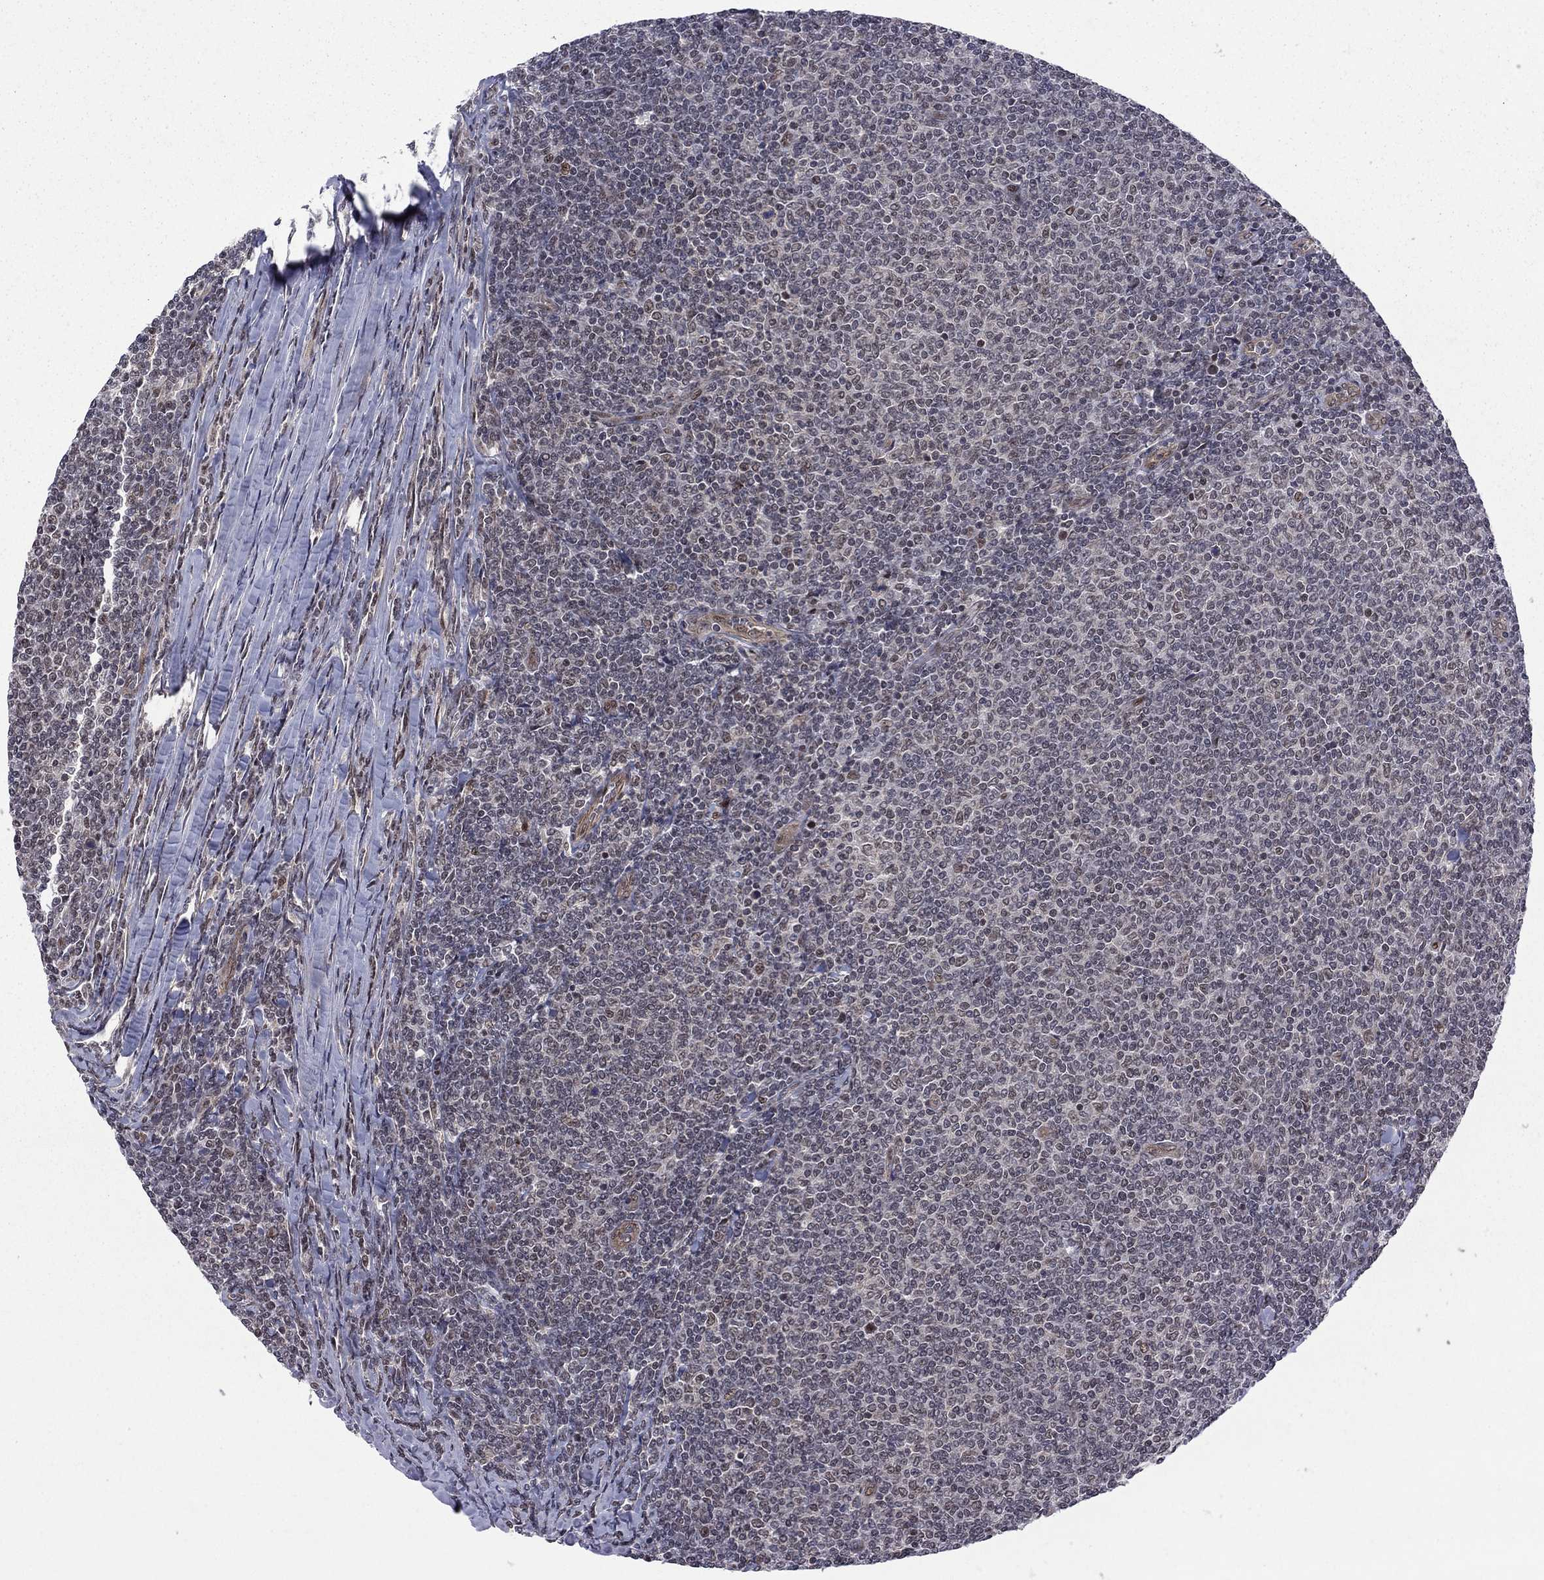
{"staining": {"intensity": "negative", "quantity": "none", "location": "none"}, "tissue": "lymphoma", "cell_type": "Tumor cells", "image_type": "cancer", "snomed": [{"axis": "morphology", "description": "Malignant lymphoma, non-Hodgkin's type, Low grade"}, {"axis": "topography", "description": "Lymph node"}], "caption": "This is an IHC histopathology image of human malignant lymphoma, non-Hodgkin's type (low-grade). There is no expression in tumor cells.", "gene": "BRF1", "patient": {"sex": "male", "age": 52}}